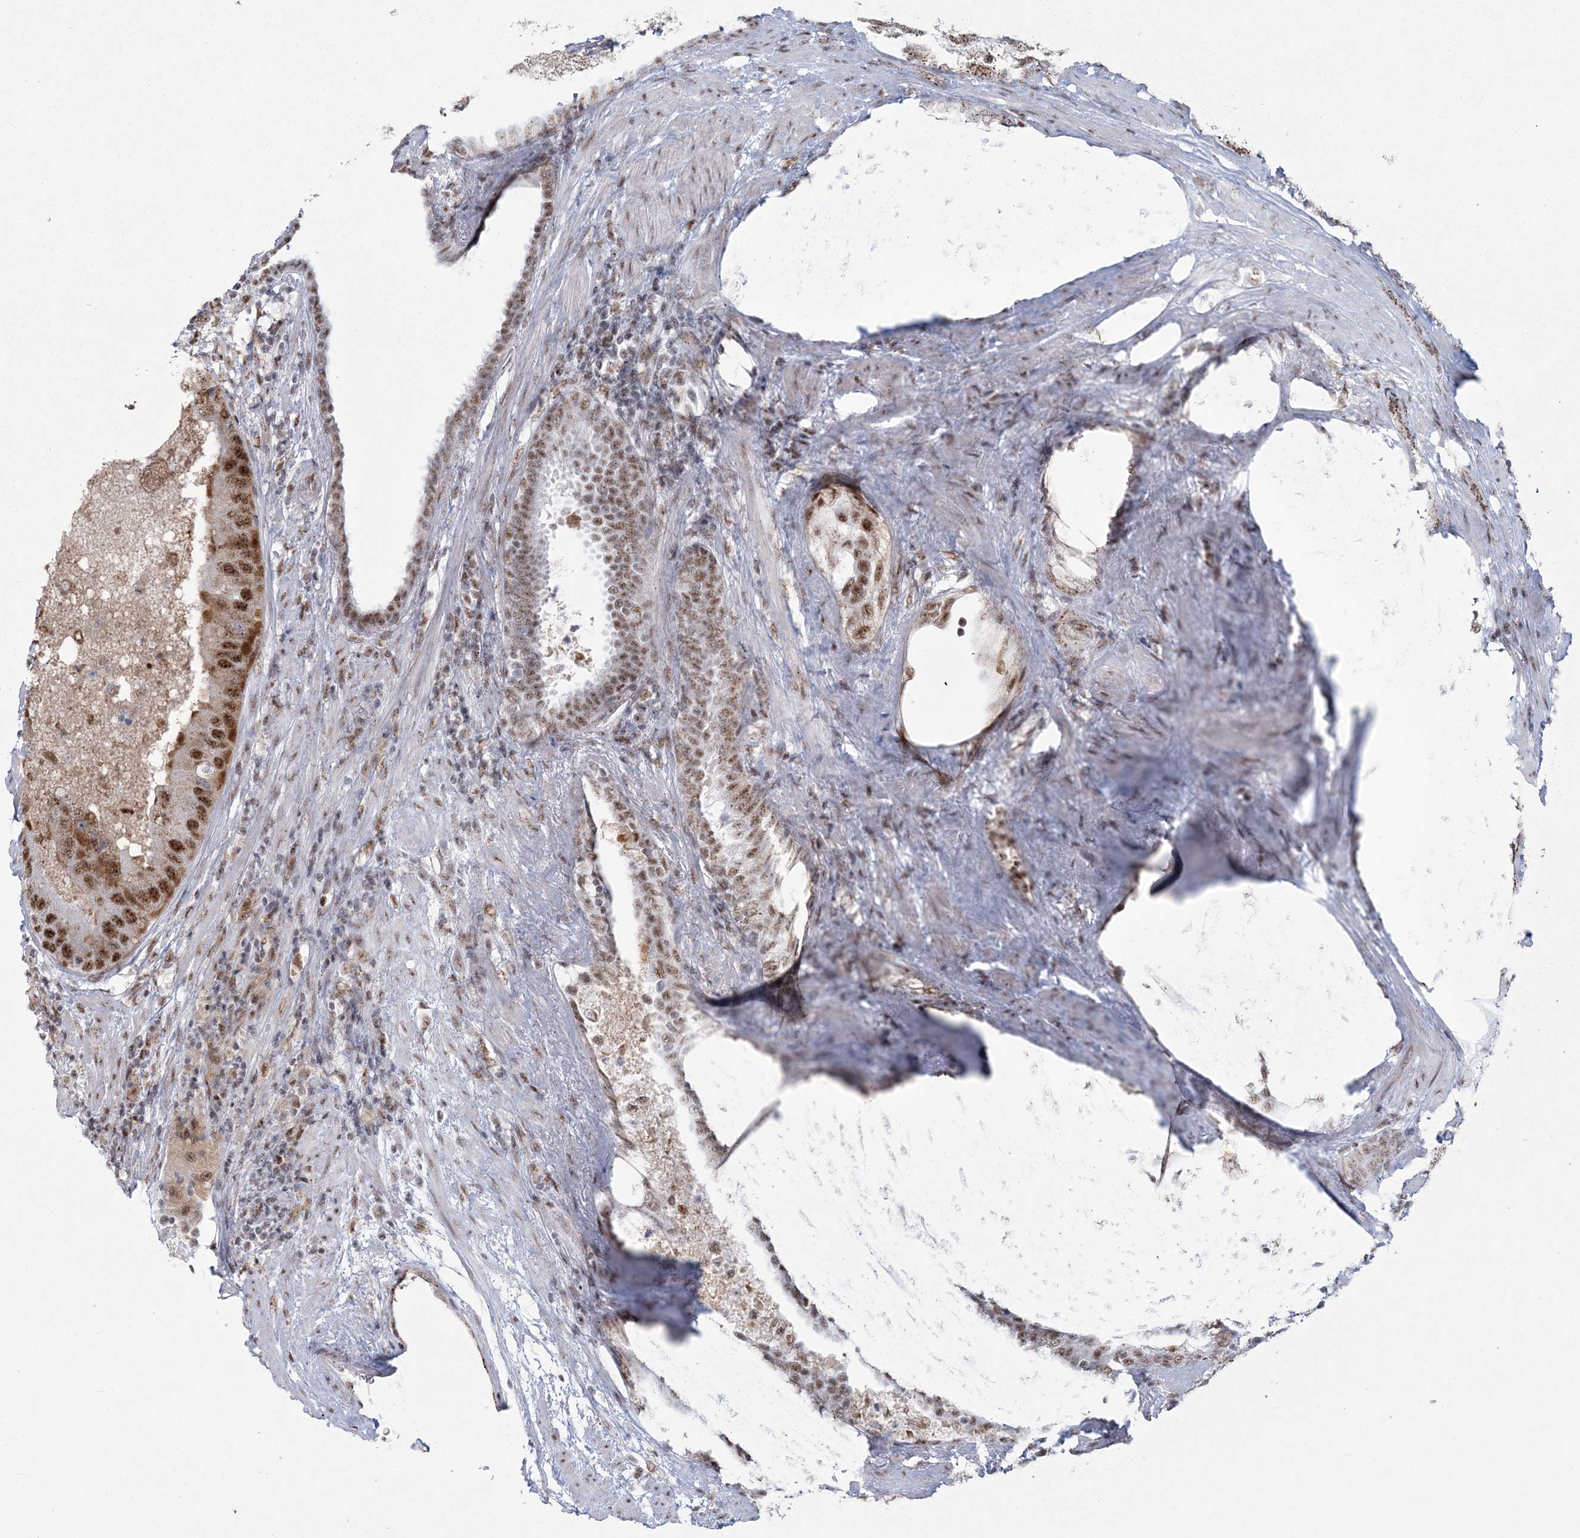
{"staining": {"intensity": "moderate", "quantity": ">75%", "location": "nuclear"}, "tissue": "prostate cancer", "cell_type": "Tumor cells", "image_type": "cancer", "snomed": [{"axis": "morphology", "description": "Adenocarcinoma, High grade"}, {"axis": "topography", "description": "Prostate"}], "caption": "The image demonstrates immunohistochemical staining of high-grade adenocarcinoma (prostate). There is moderate nuclear staining is identified in approximately >75% of tumor cells.", "gene": "RBM17", "patient": {"sex": "male", "age": 70}}